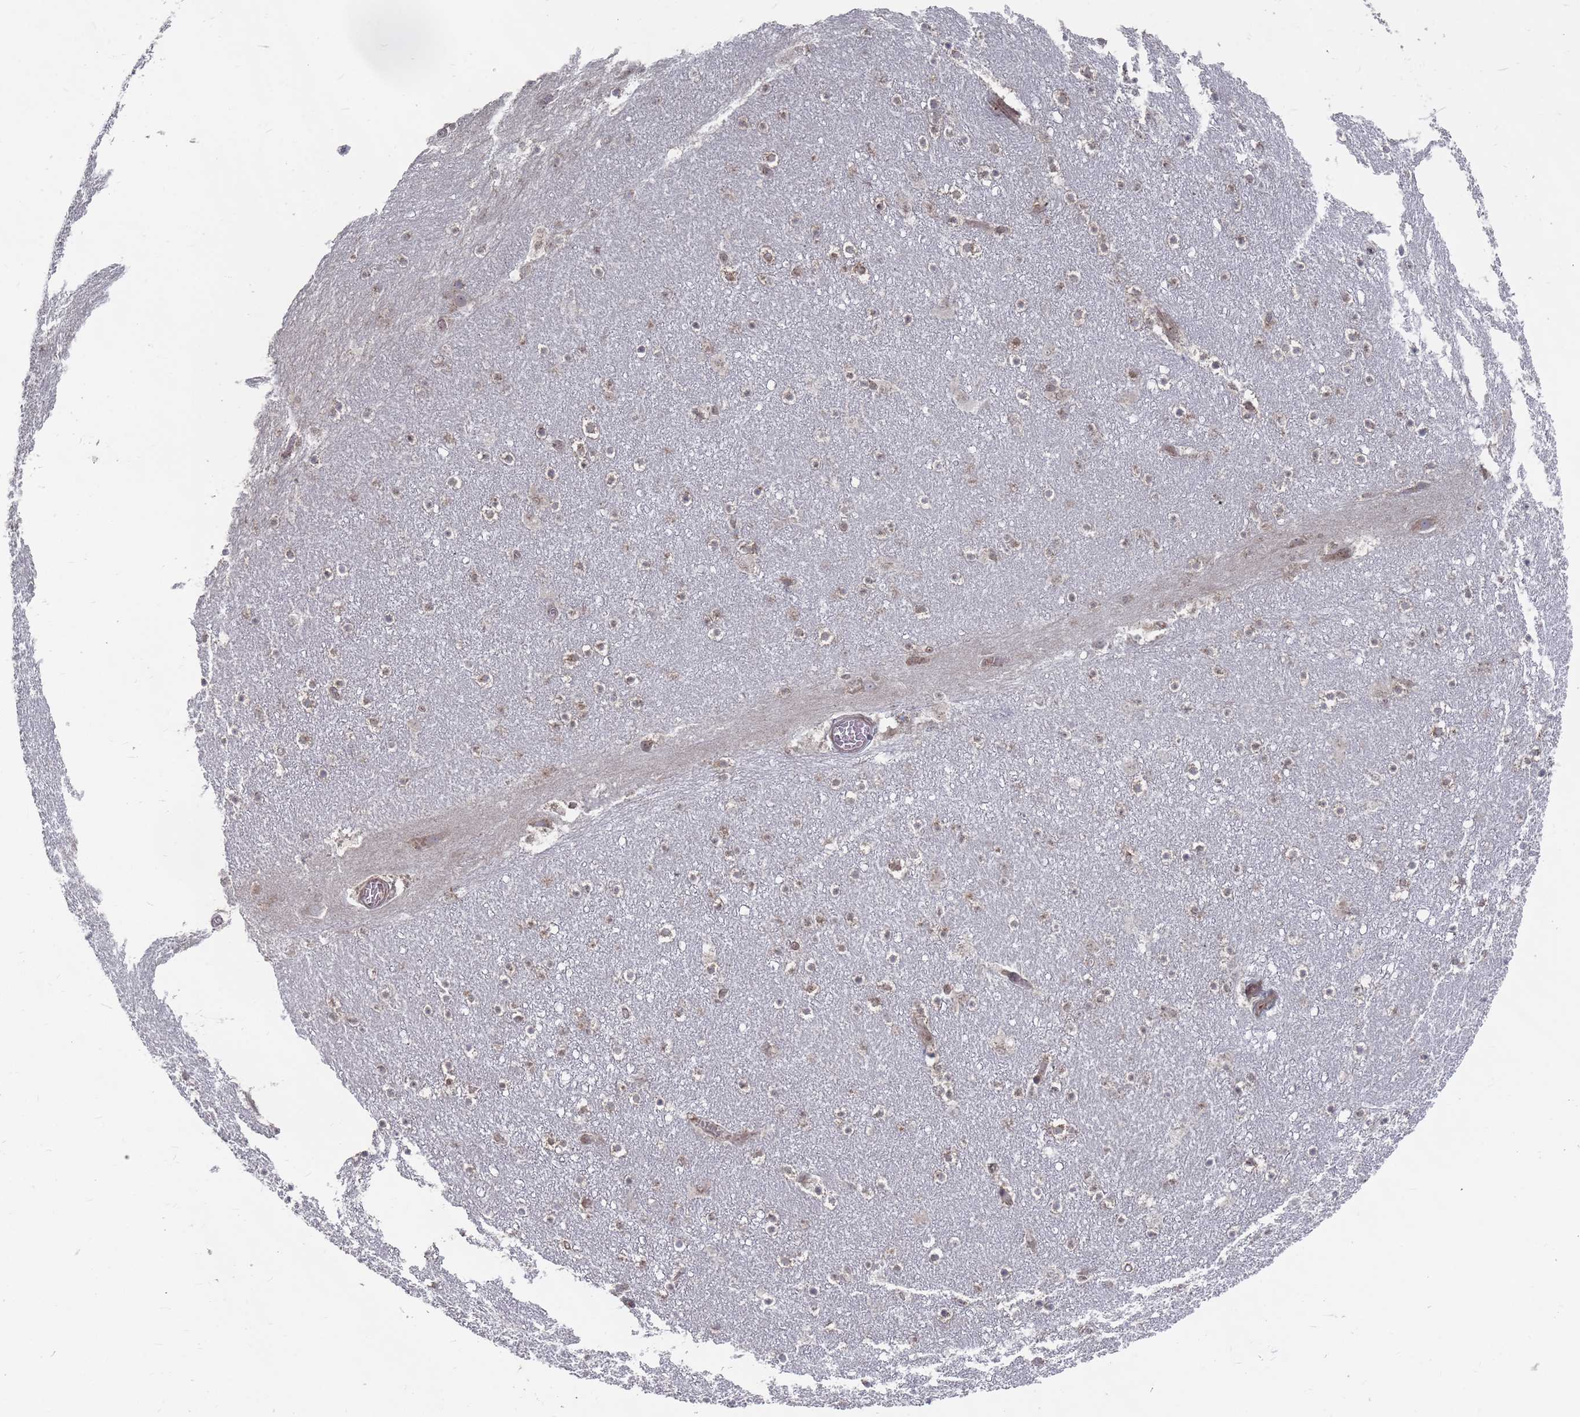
{"staining": {"intensity": "weak", "quantity": ">75%", "location": "cytoplasmic/membranous"}, "tissue": "caudate", "cell_type": "Glial cells", "image_type": "normal", "snomed": [{"axis": "morphology", "description": "Normal tissue, NOS"}, {"axis": "topography", "description": "Lateral ventricle wall"}], "caption": "Weak cytoplasmic/membranous positivity is present in approximately >75% of glial cells in benign caudate.", "gene": "FMO4", "patient": {"sex": "male", "age": 45}}